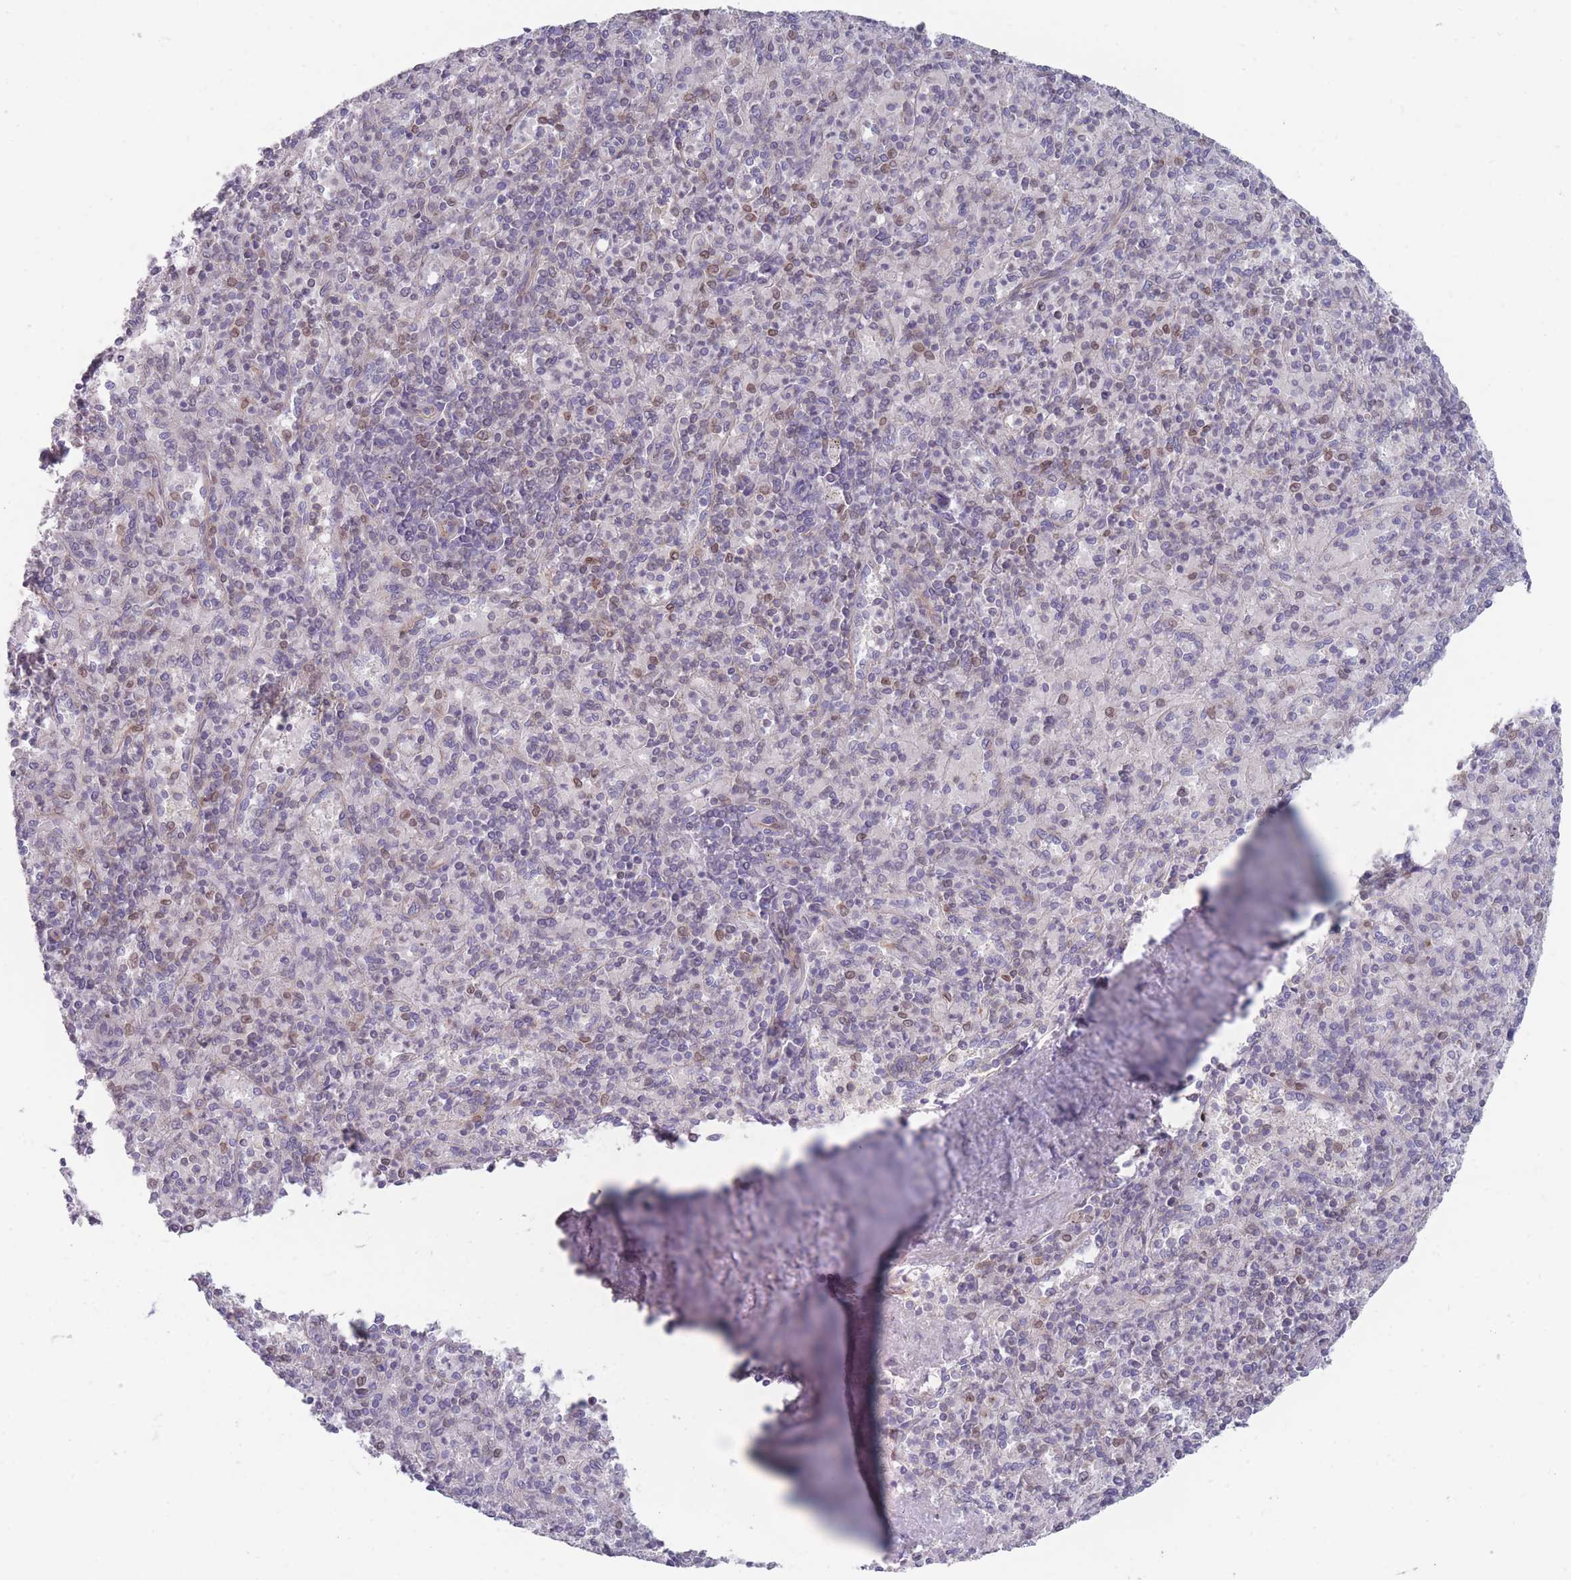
{"staining": {"intensity": "weak", "quantity": "<25%", "location": "nuclear"}, "tissue": "spleen", "cell_type": "Cells in red pulp", "image_type": "normal", "snomed": [{"axis": "morphology", "description": "Normal tissue, NOS"}, {"axis": "topography", "description": "Spleen"}], "caption": "This is a histopathology image of immunohistochemistry staining of benign spleen, which shows no expression in cells in red pulp.", "gene": "VRK2", "patient": {"sex": "male", "age": 82}}